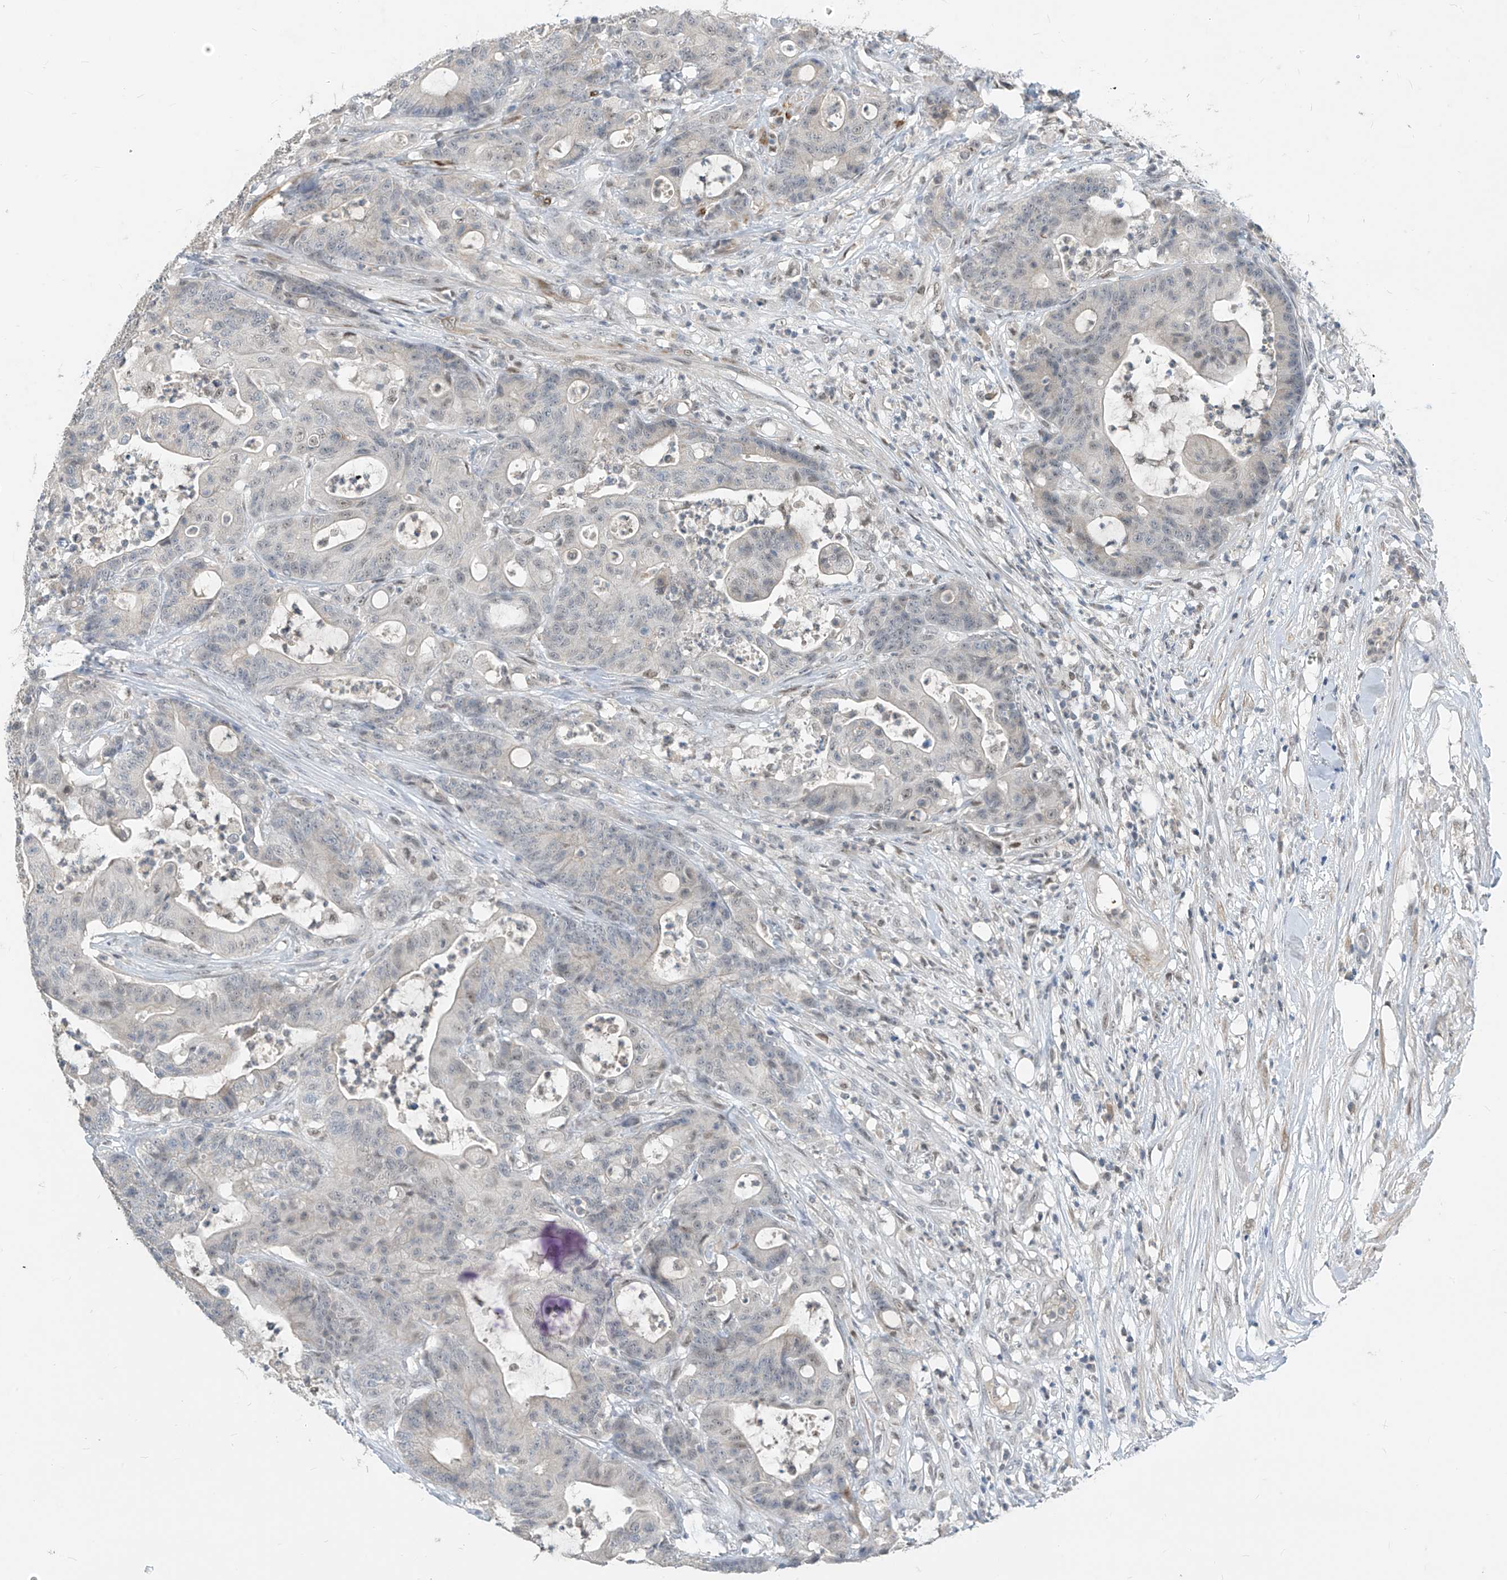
{"staining": {"intensity": "negative", "quantity": "none", "location": "none"}, "tissue": "colorectal cancer", "cell_type": "Tumor cells", "image_type": "cancer", "snomed": [{"axis": "morphology", "description": "Adenocarcinoma, NOS"}, {"axis": "topography", "description": "Colon"}], "caption": "Micrograph shows no significant protein staining in tumor cells of adenocarcinoma (colorectal).", "gene": "METAP1D", "patient": {"sex": "female", "age": 84}}